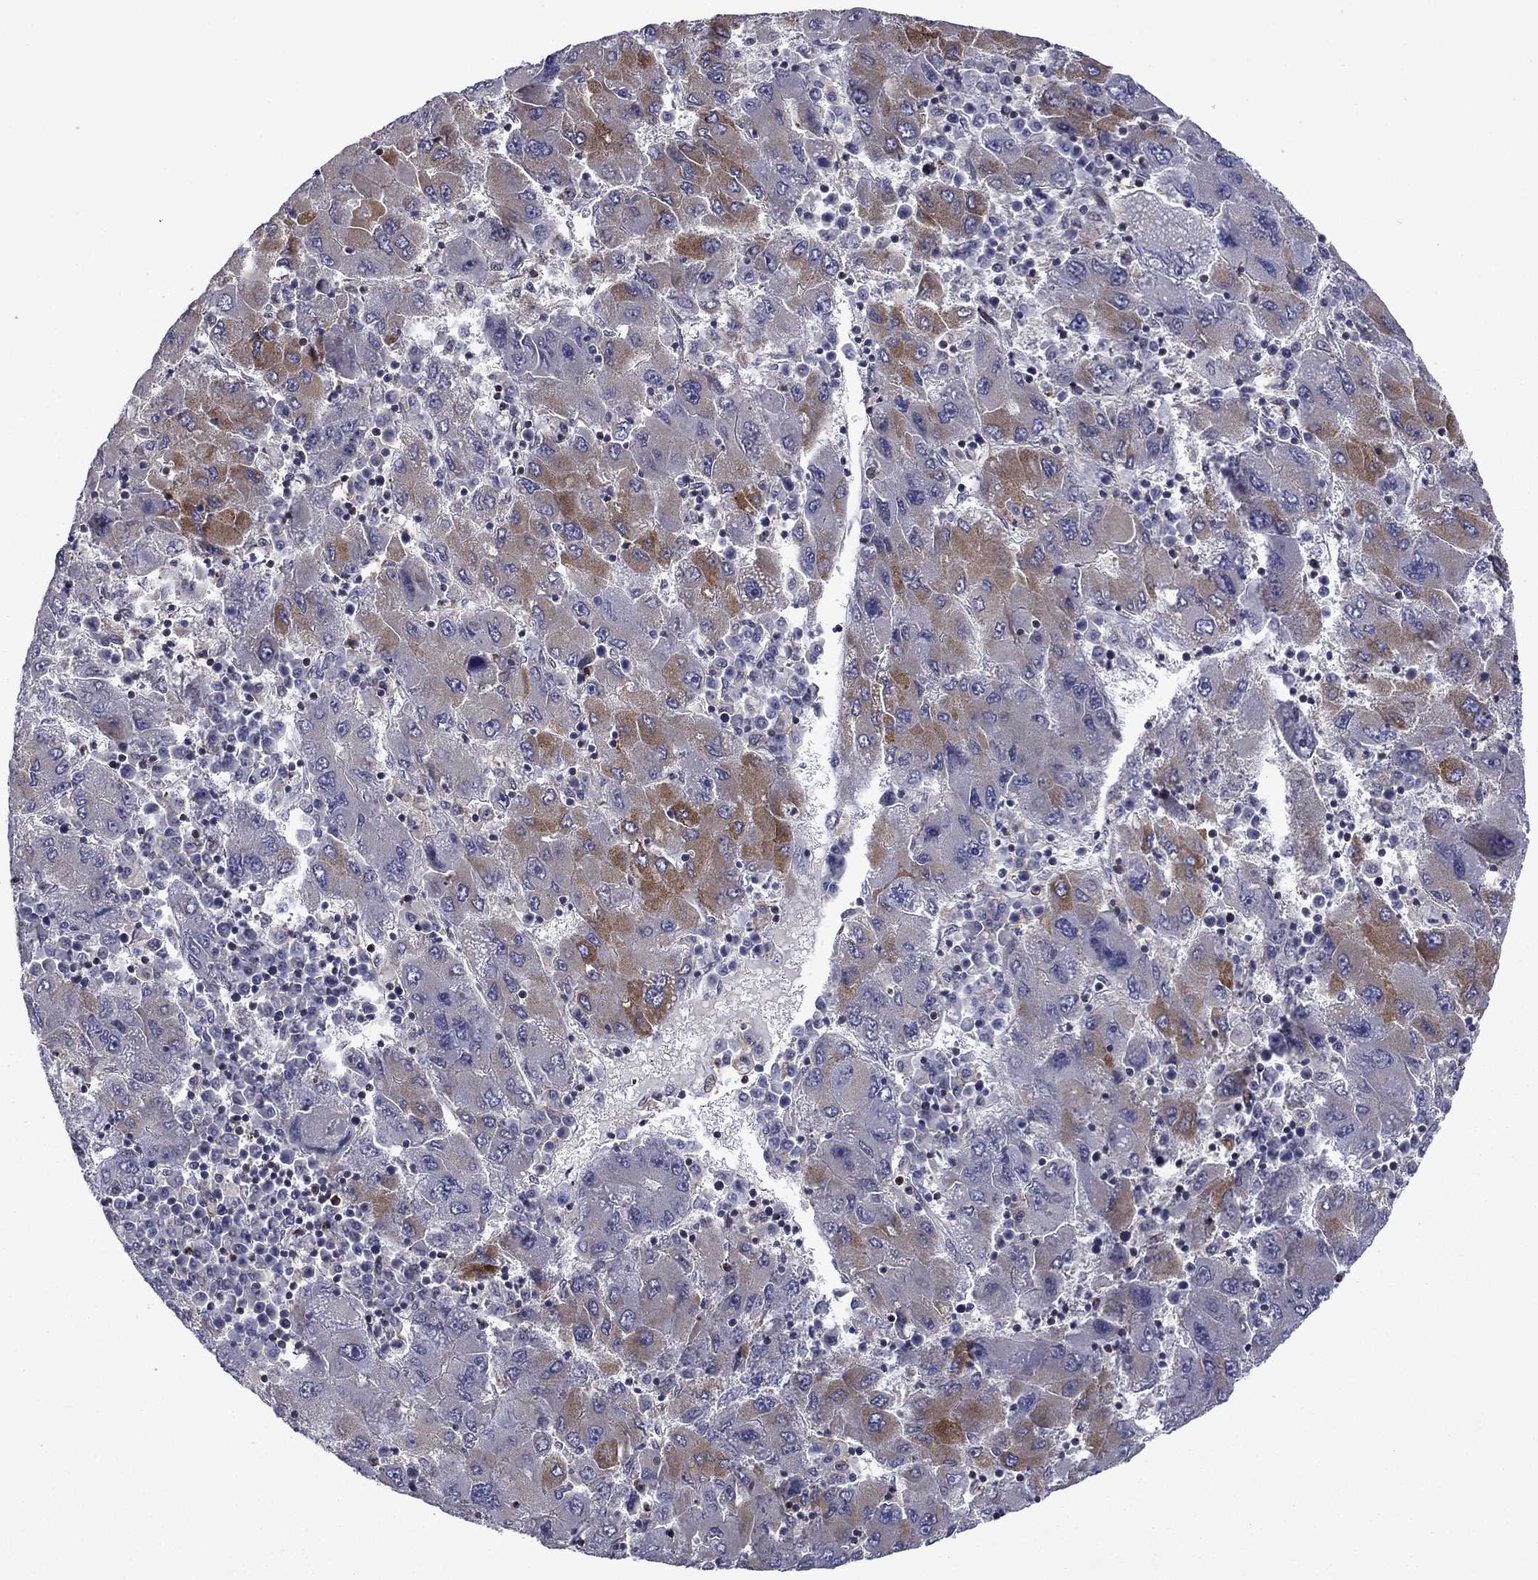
{"staining": {"intensity": "moderate", "quantity": "<25%", "location": "cytoplasmic/membranous"}, "tissue": "liver cancer", "cell_type": "Tumor cells", "image_type": "cancer", "snomed": [{"axis": "morphology", "description": "Carcinoma, Hepatocellular, NOS"}, {"axis": "topography", "description": "Liver"}], "caption": "Liver cancer stained with DAB (3,3'-diaminobenzidine) immunohistochemistry shows low levels of moderate cytoplasmic/membranous positivity in approximately <25% of tumor cells.", "gene": "B3GAT1", "patient": {"sex": "male", "age": 75}}